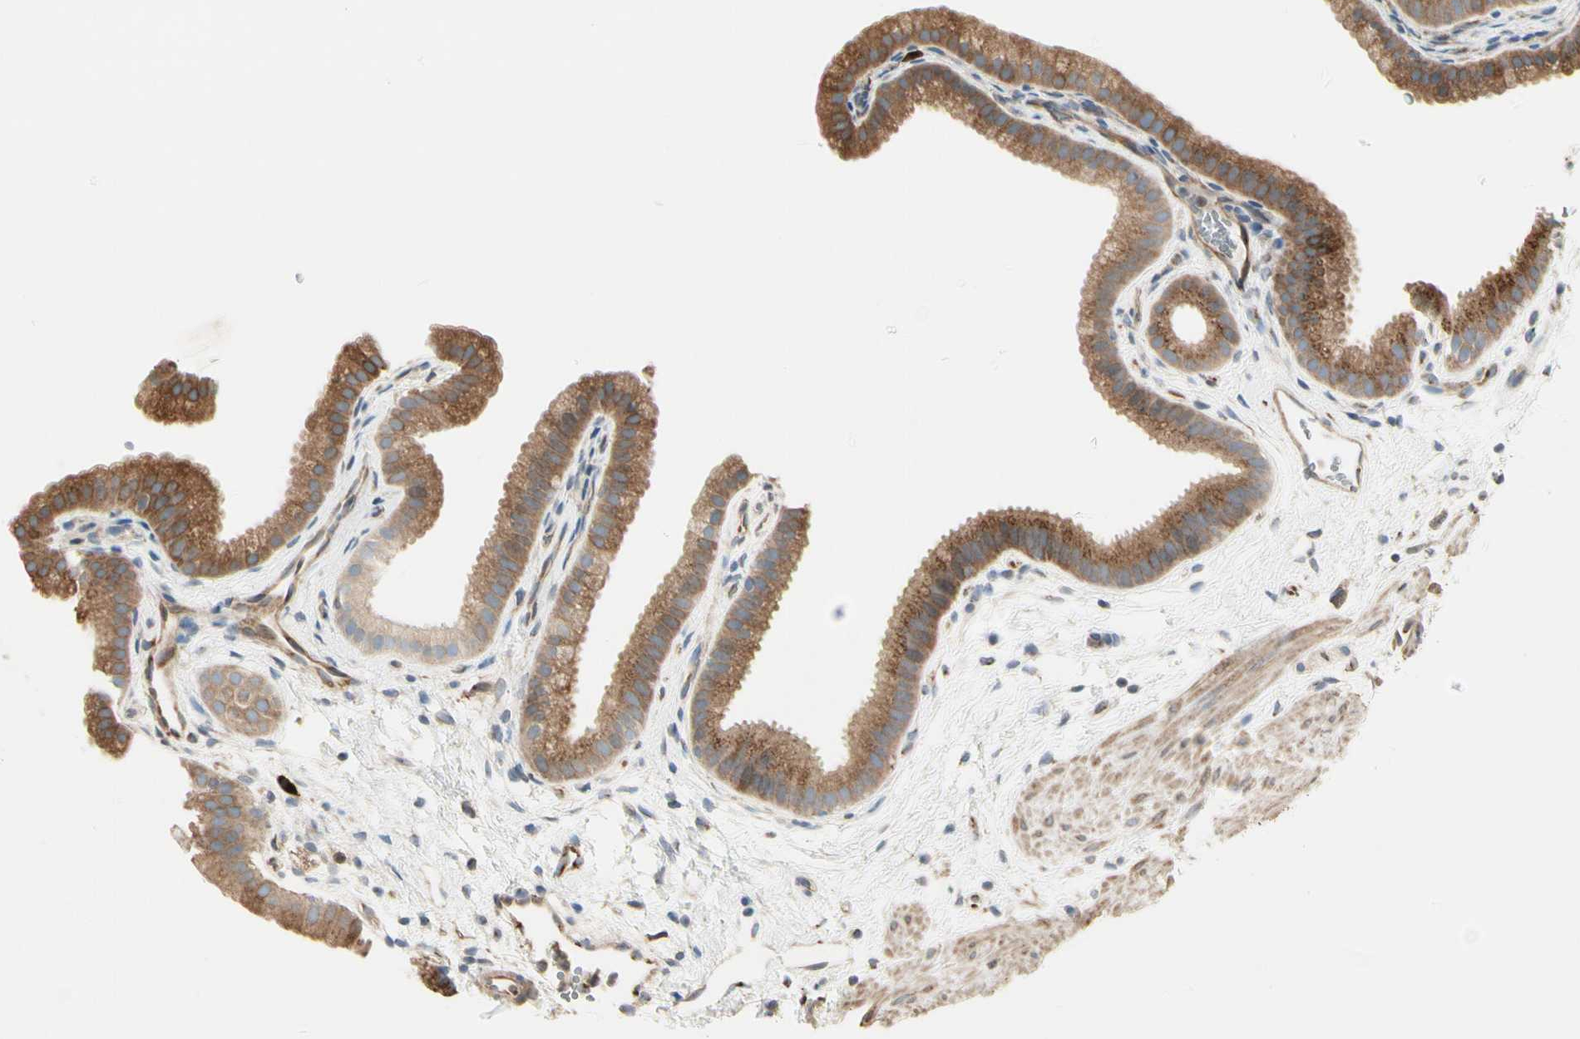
{"staining": {"intensity": "strong", "quantity": ">75%", "location": "cytoplasmic/membranous"}, "tissue": "gallbladder", "cell_type": "Glandular cells", "image_type": "normal", "snomed": [{"axis": "morphology", "description": "Normal tissue, NOS"}, {"axis": "topography", "description": "Gallbladder"}], "caption": "Gallbladder stained with immunohistochemistry (IHC) reveals strong cytoplasmic/membranous positivity in about >75% of glandular cells. Immunohistochemistry (ihc) stains the protein in brown and the nuclei are stained blue.", "gene": "NUCB2", "patient": {"sex": "female", "age": 64}}